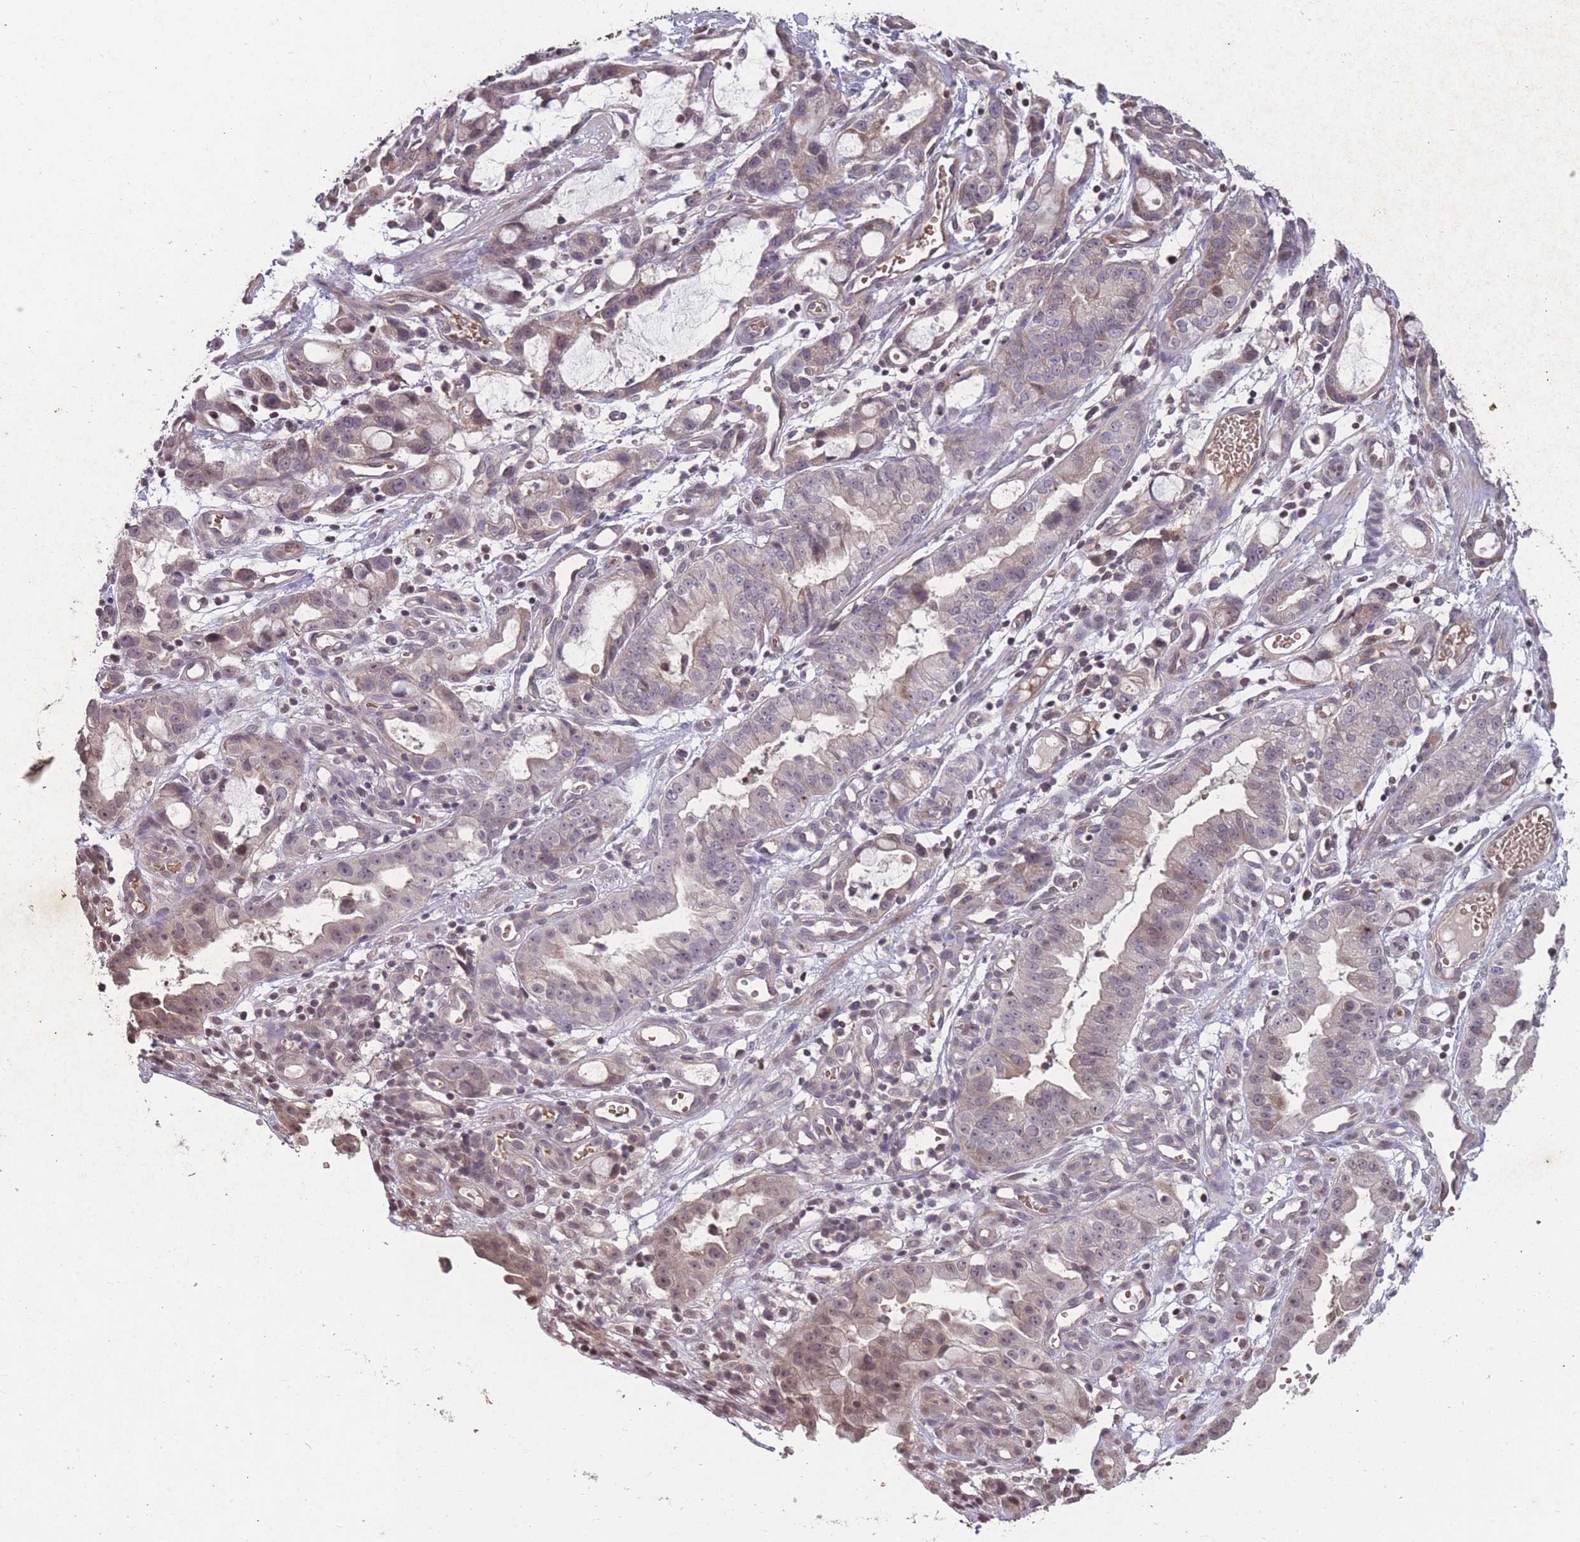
{"staining": {"intensity": "weak", "quantity": "<25%", "location": "cytoplasmic/membranous"}, "tissue": "stomach cancer", "cell_type": "Tumor cells", "image_type": "cancer", "snomed": [{"axis": "morphology", "description": "Adenocarcinoma, NOS"}, {"axis": "topography", "description": "Stomach"}], "caption": "This is an immunohistochemistry (IHC) micrograph of stomach adenocarcinoma. There is no staining in tumor cells.", "gene": "GGT5", "patient": {"sex": "male", "age": 55}}